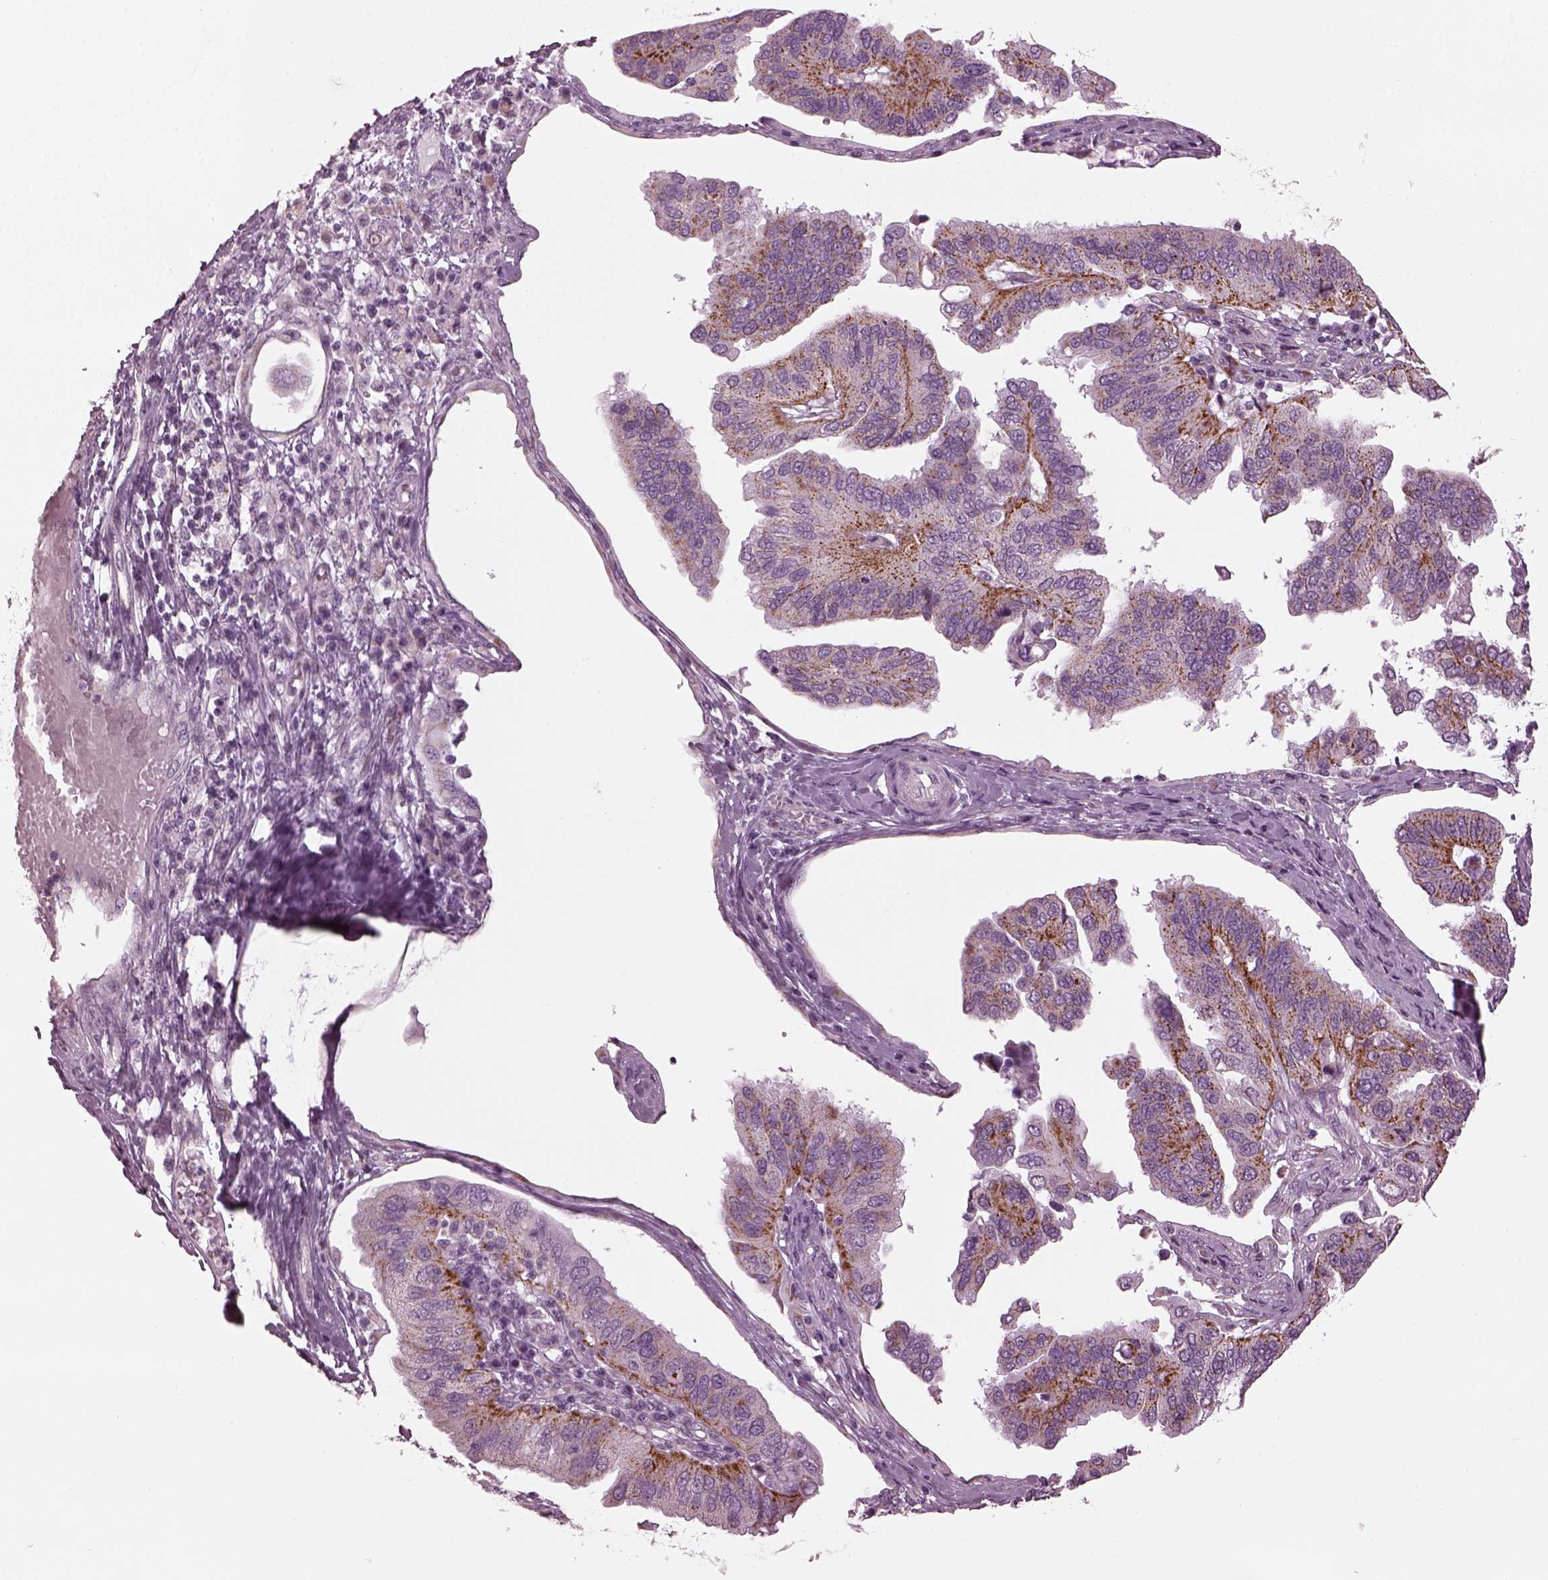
{"staining": {"intensity": "strong", "quantity": ">75%", "location": "cytoplasmic/membranous"}, "tissue": "ovarian cancer", "cell_type": "Tumor cells", "image_type": "cancer", "snomed": [{"axis": "morphology", "description": "Cystadenocarcinoma, serous, NOS"}, {"axis": "topography", "description": "Ovary"}], "caption": "The immunohistochemical stain labels strong cytoplasmic/membranous staining in tumor cells of serous cystadenocarcinoma (ovarian) tissue.", "gene": "RIMS2", "patient": {"sex": "female", "age": 79}}